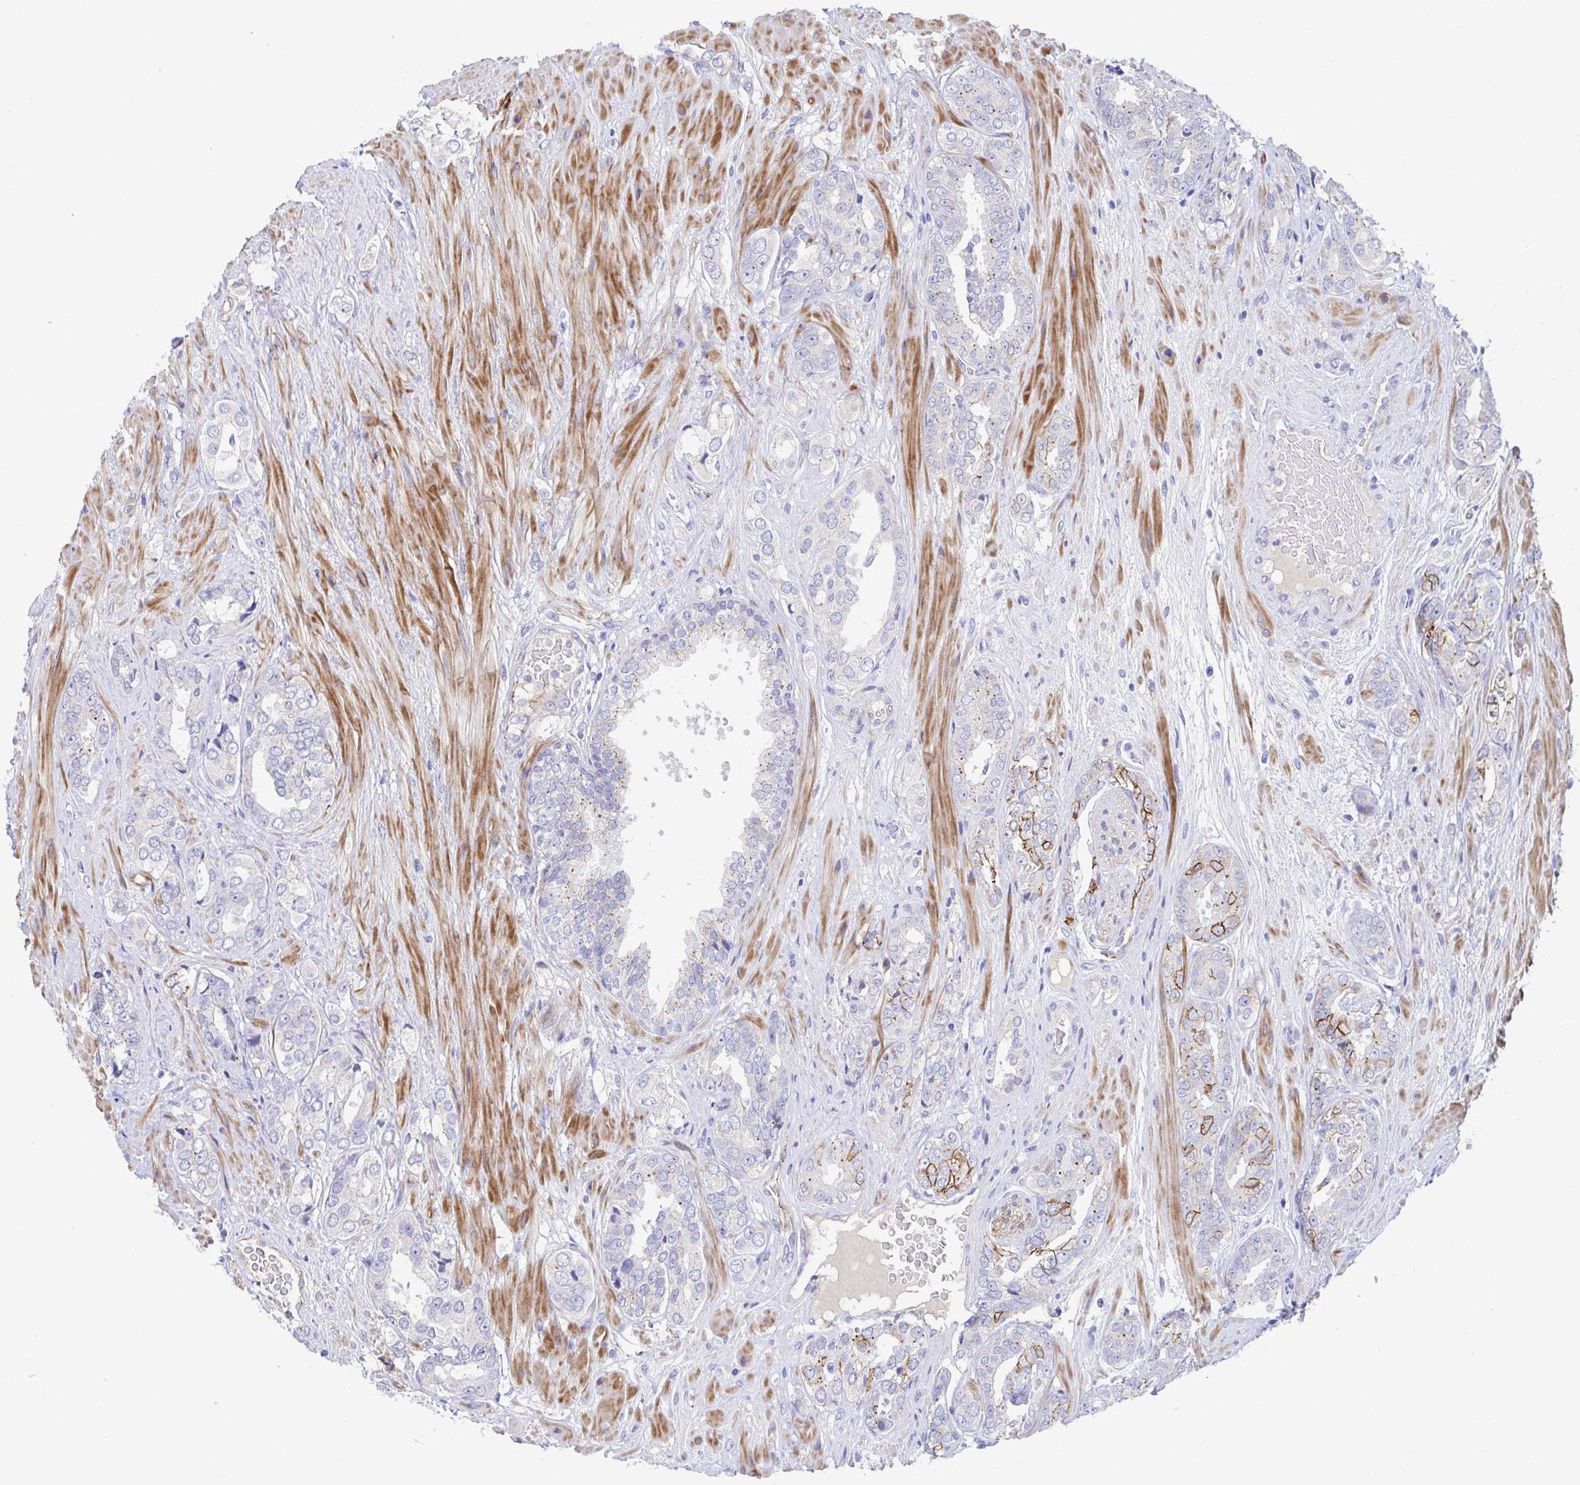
{"staining": {"intensity": "negative", "quantity": "none", "location": "none"}, "tissue": "prostate cancer", "cell_type": "Tumor cells", "image_type": "cancer", "snomed": [{"axis": "morphology", "description": "Adenocarcinoma, High grade"}, {"axis": "topography", "description": "Prostate"}], "caption": "There is no significant positivity in tumor cells of prostate cancer.", "gene": "CDH2", "patient": {"sex": "male", "age": 71}}